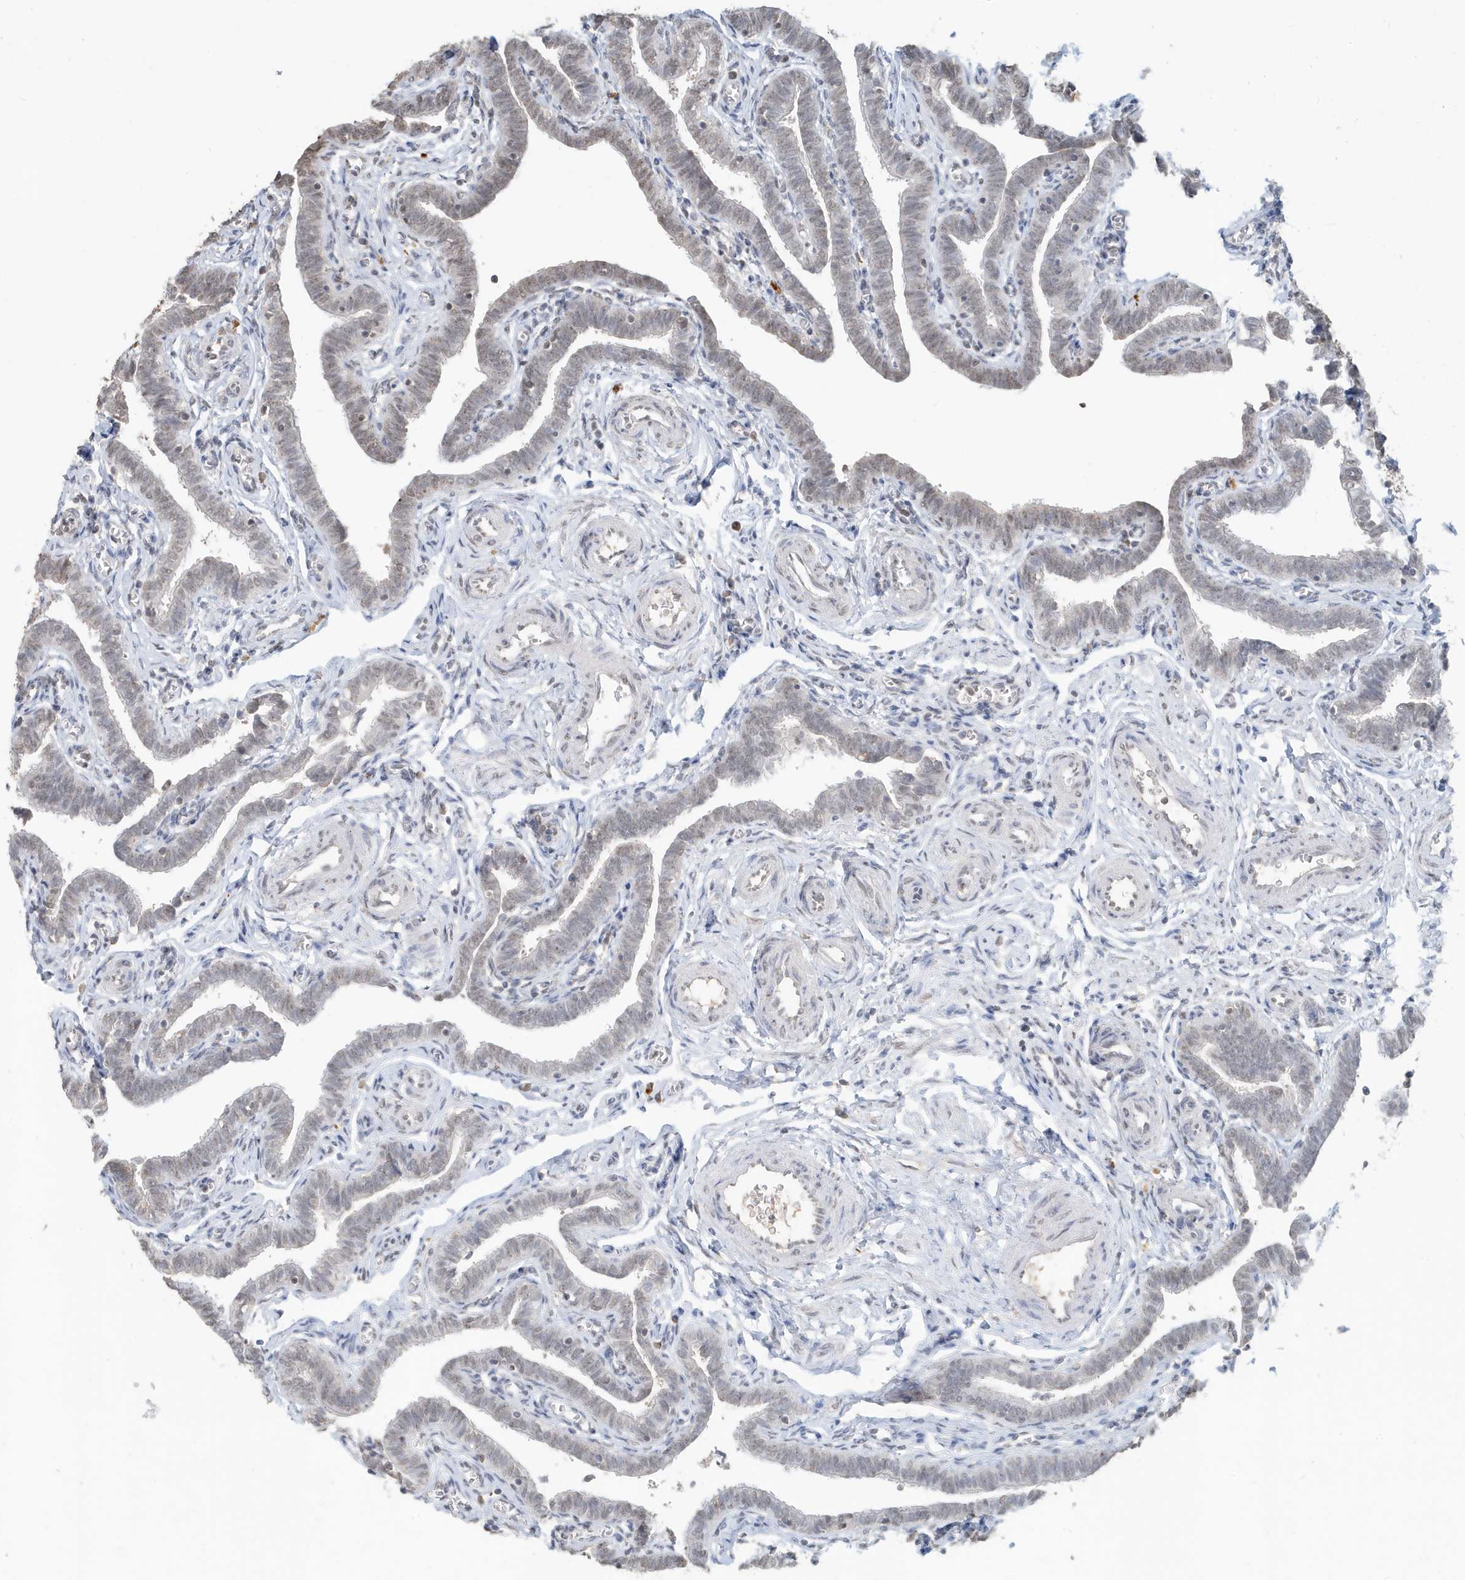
{"staining": {"intensity": "weak", "quantity": "<25%", "location": "nuclear"}, "tissue": "fallopian tube", "cell_type": "Glandular cells", "image_type": "normal", "snomed": [{"axis": "morphology", "description": "Normal tissue, NOS"}, {"axis": "topography", "description": "Fallopian tube"}], "caption": "Fallopian tube stained for a protein using immunohistochemistry demonstrates no expression glandular cells.", "gene": "DEFA1", "patient": {"sex": "female", "age": 36}}